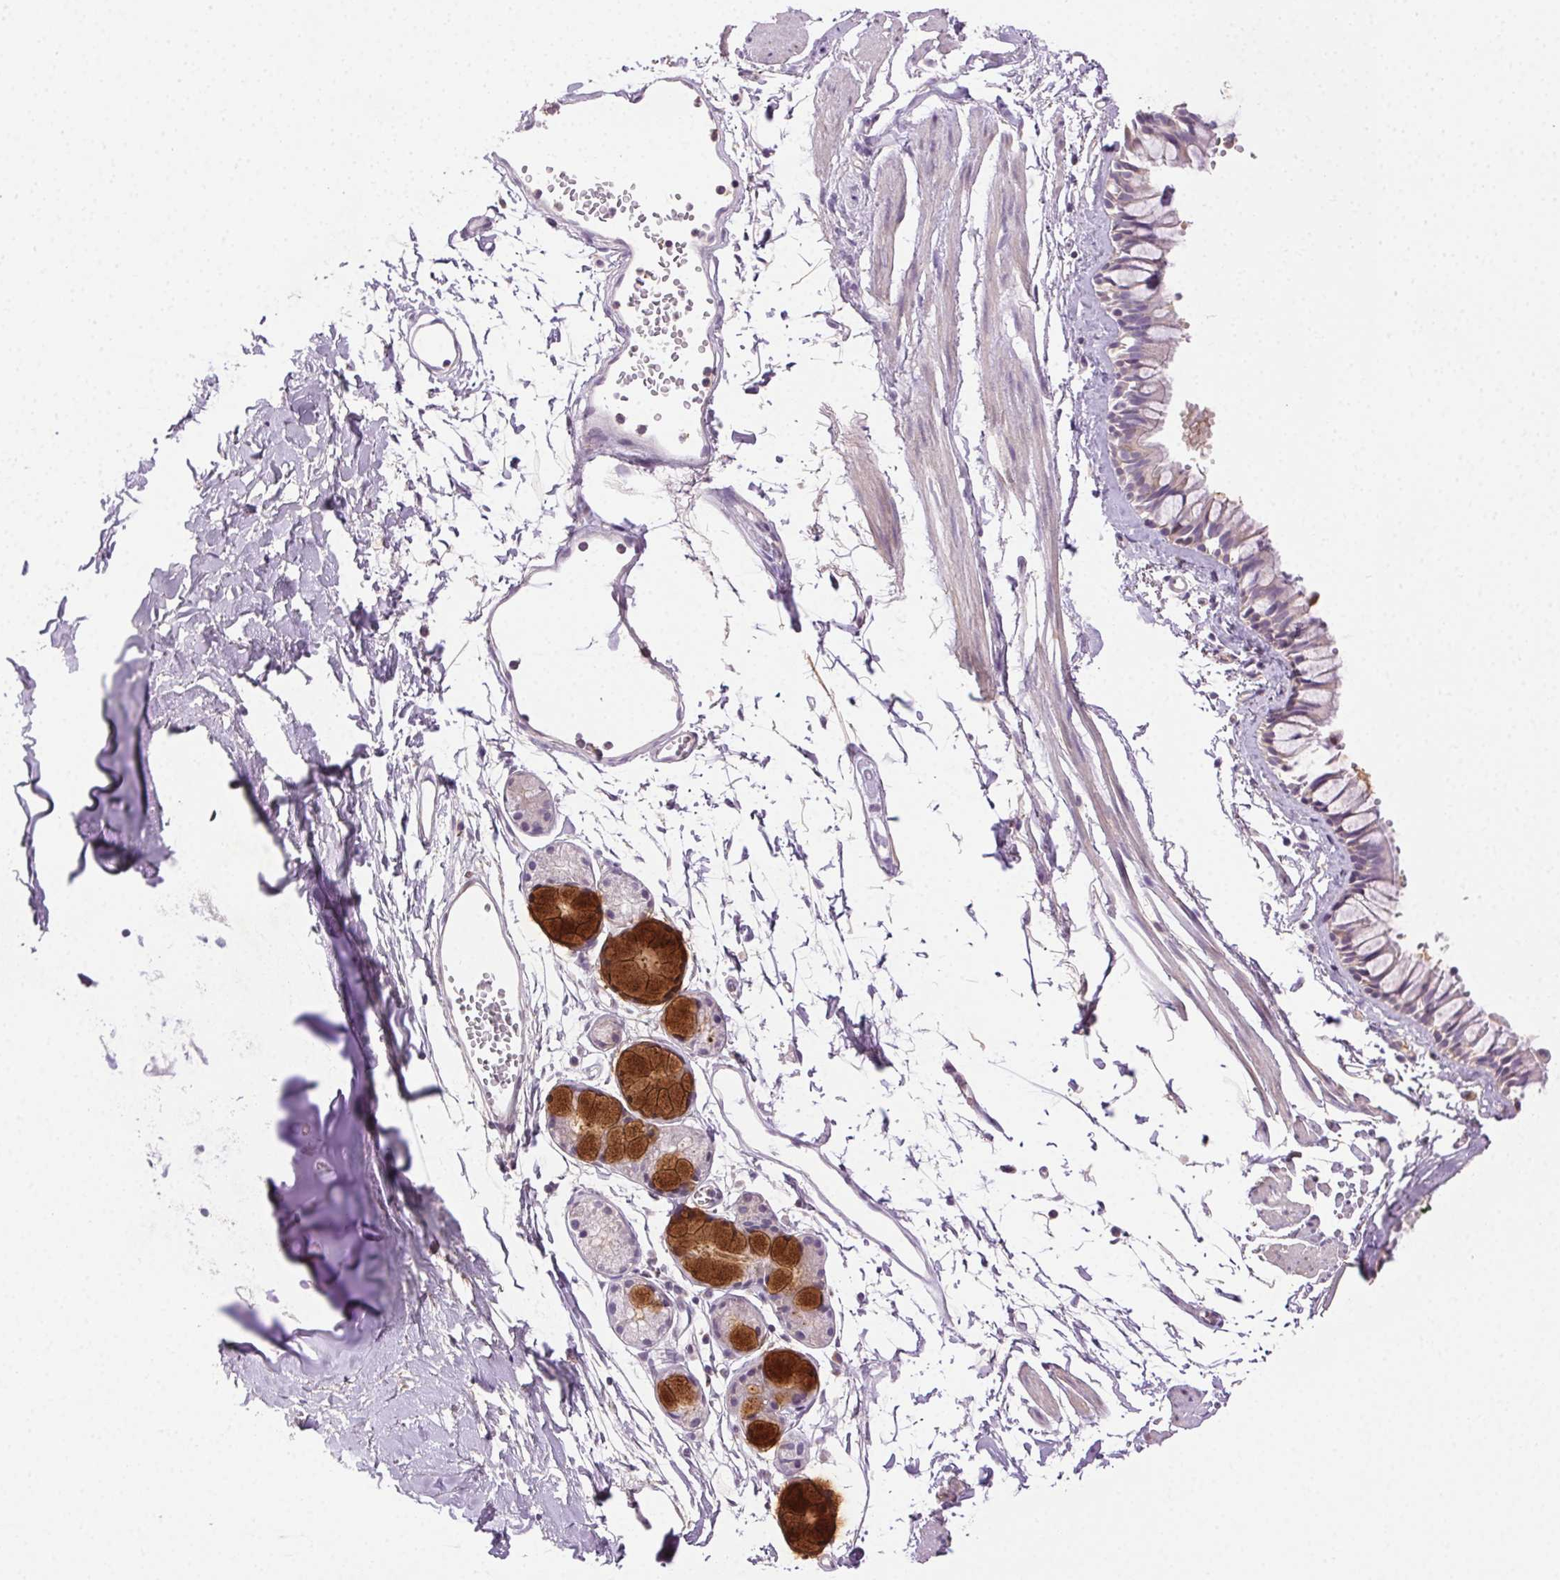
{"staining": {"intensity": "negative", "quantity": "none", "location": "none"}, "tissue": "bronchus", "cell_type": "Respiratory epithelial cells", "image_type": "normal", "snomed": [{"axis": "morphology", "description": "Normal tissue, NOS"}, {"axis": "topography", "description": "Cartilage tissue"}, {"axis": "topography", "description": "Bronchus"}], "caption": "Photomicrograph shows no significant protein positivity in respiratory epithelial cells of benign bronchus.", "gene": "BPIFB2", "patient": {"sex": "female", "age": 59}}